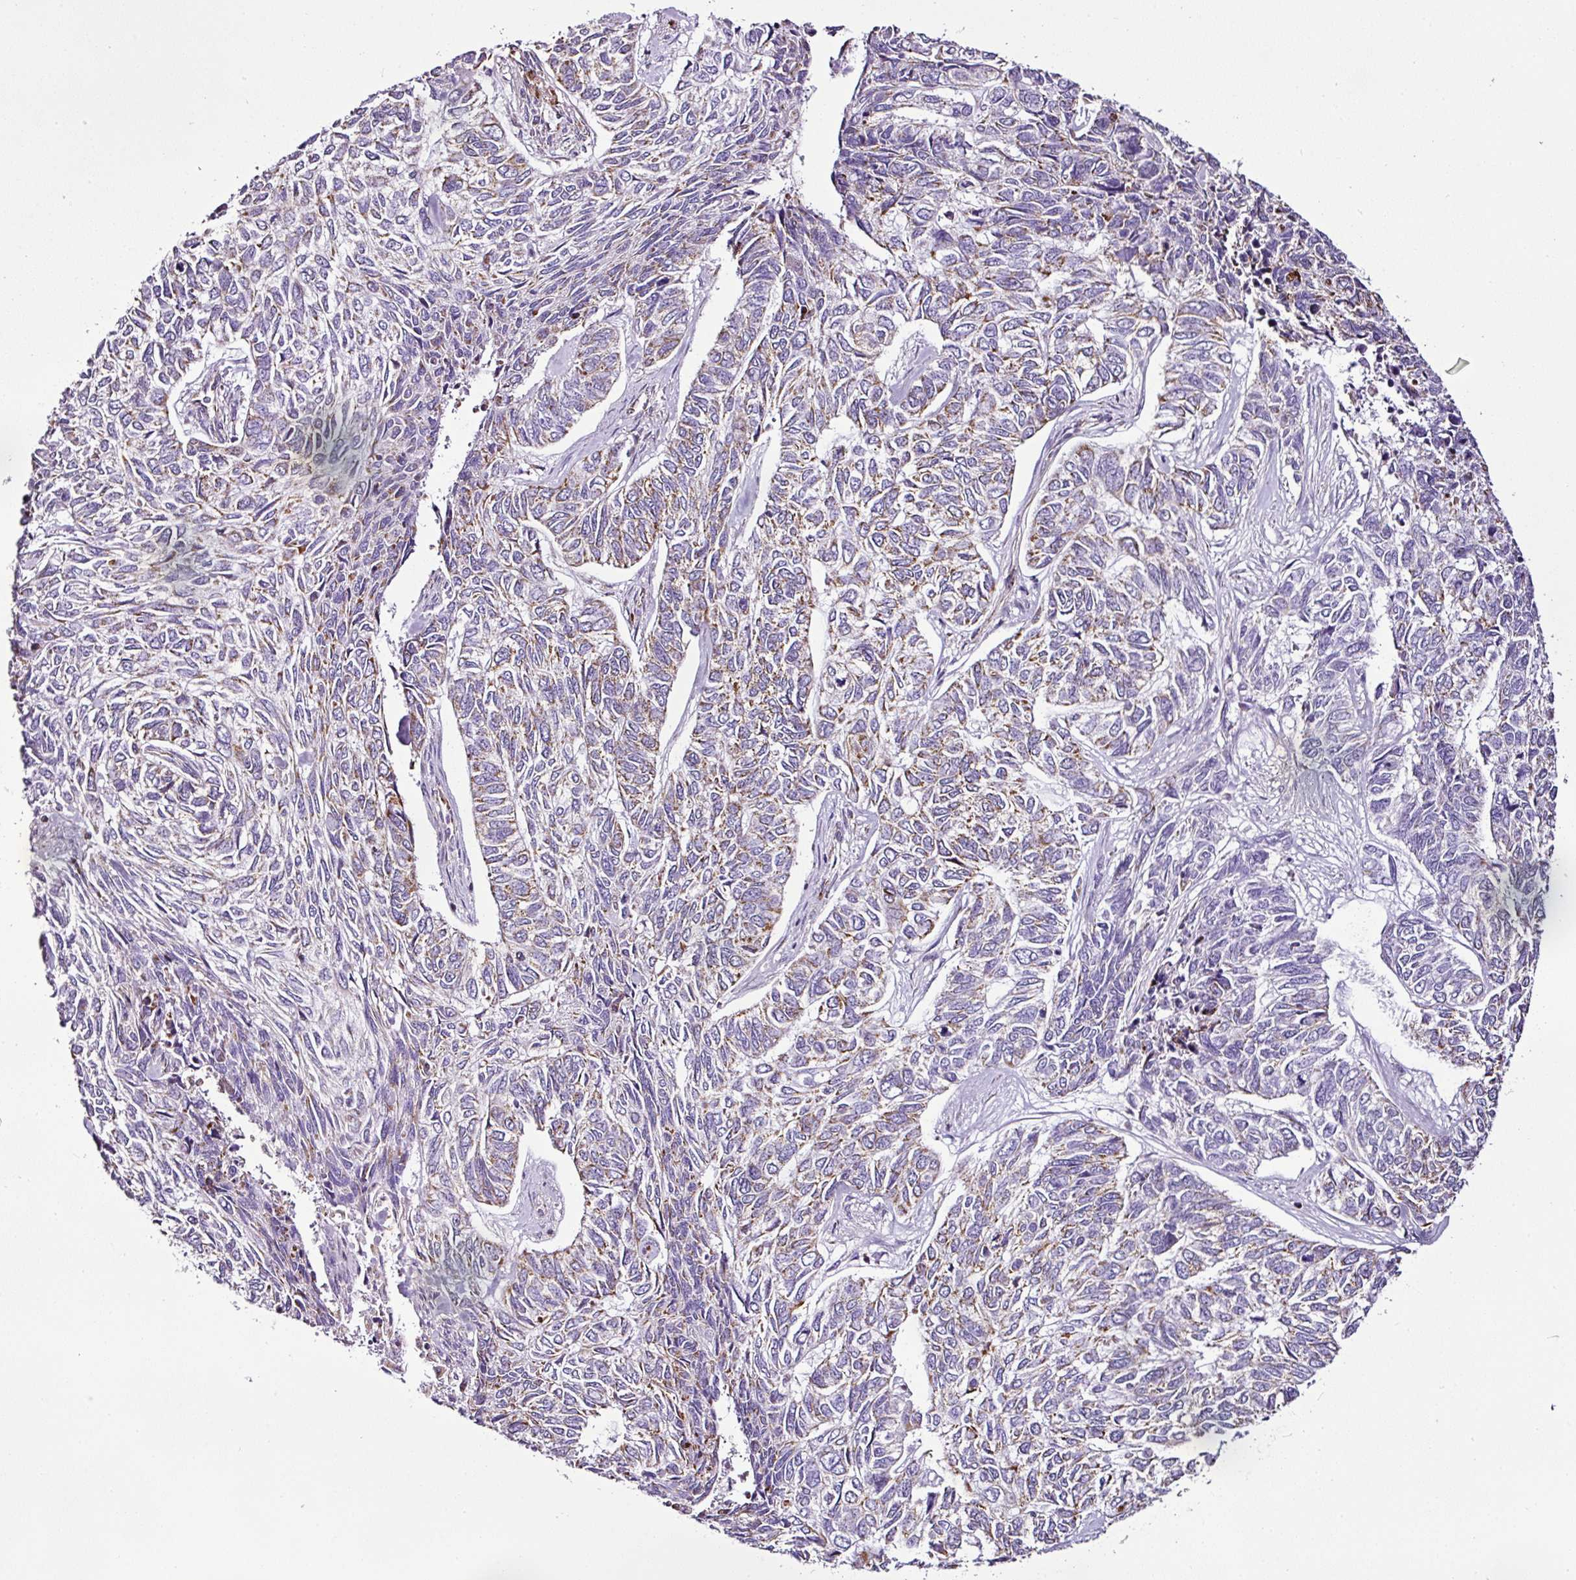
{"staining": {"intensity": "moderate", "quantity": ">75%", "location": "cytoplasmic/membranous"}, "tissue": "skin cancer", "cell_type": "Tumor cells", "image_type": "cancer", "snomed": [{"axis": "morphology", "description": "Basal cell carcinoma"}, {"axis": "topography", "description": "Skin"}], "caption": "Immunohistochemistry (IHC) histopathology image of skin basal cell carcinoma stained for a protein (brown), which reveals medium levels of moderate cytoplasmic/membranous positivity in about >75% of tumor cells.", "gene": "DPAGT1", "patient": {"sex": "female", "age": 65}}